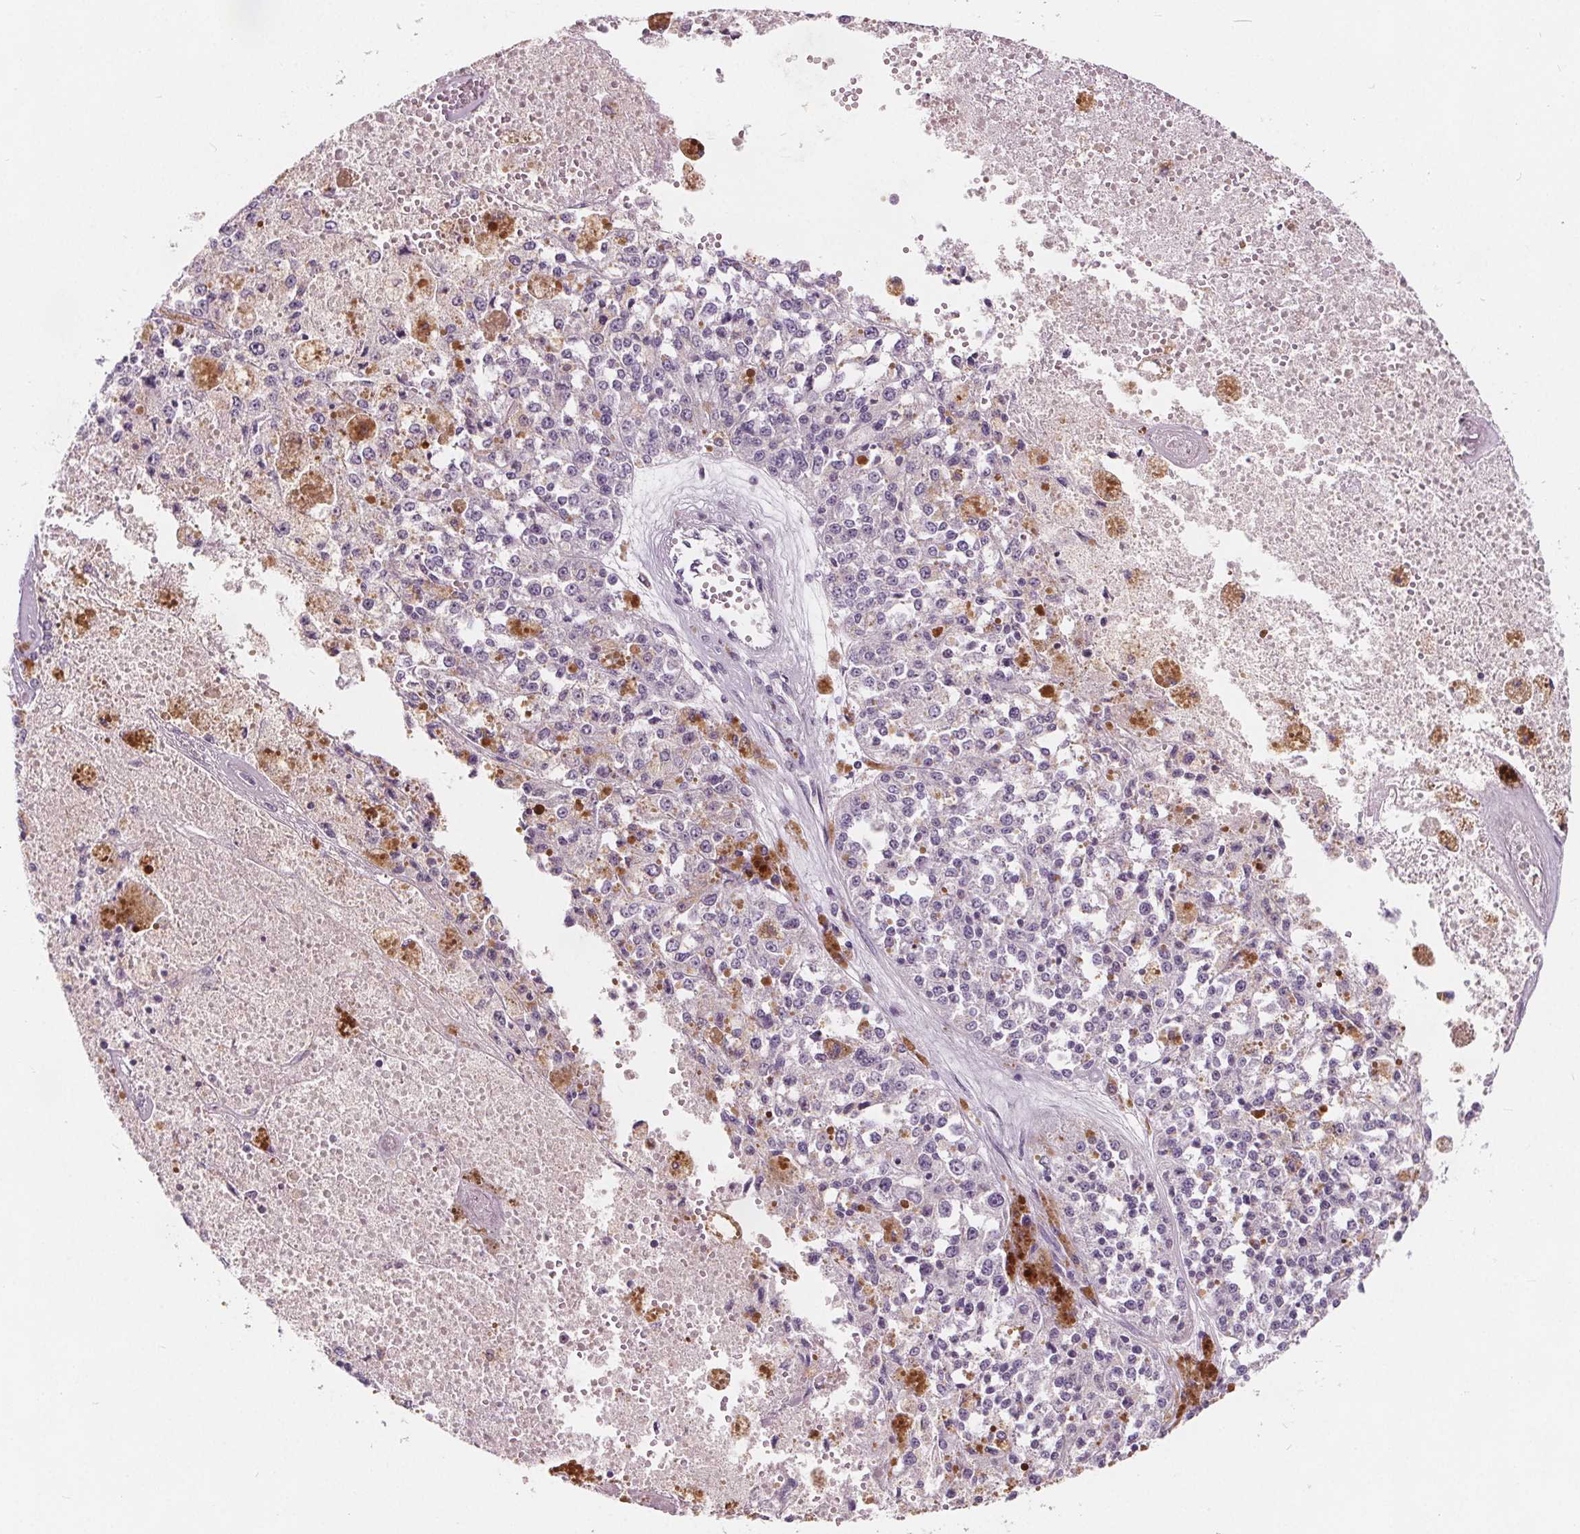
{"staining": {"intensity": "negative", "quantity": "none", "location": "none"}, "tissue": "melanoma", "cell_type": "Tumor cells", "image_type": "cancer", "snomed": [{"axis": "morphology", "description": "Malignant melanoma, Metastatic site"}, {"axis": "topography", "description": "Lymph node"}], "caption": "High magnification brightfield microscopy of melanoma stained with DAB (brown) and counterstained with hematoxylin (blue): tumor cells show no significant staining.", "gene": "HAAO", "patient": {"sex": "female", "age": 64}}